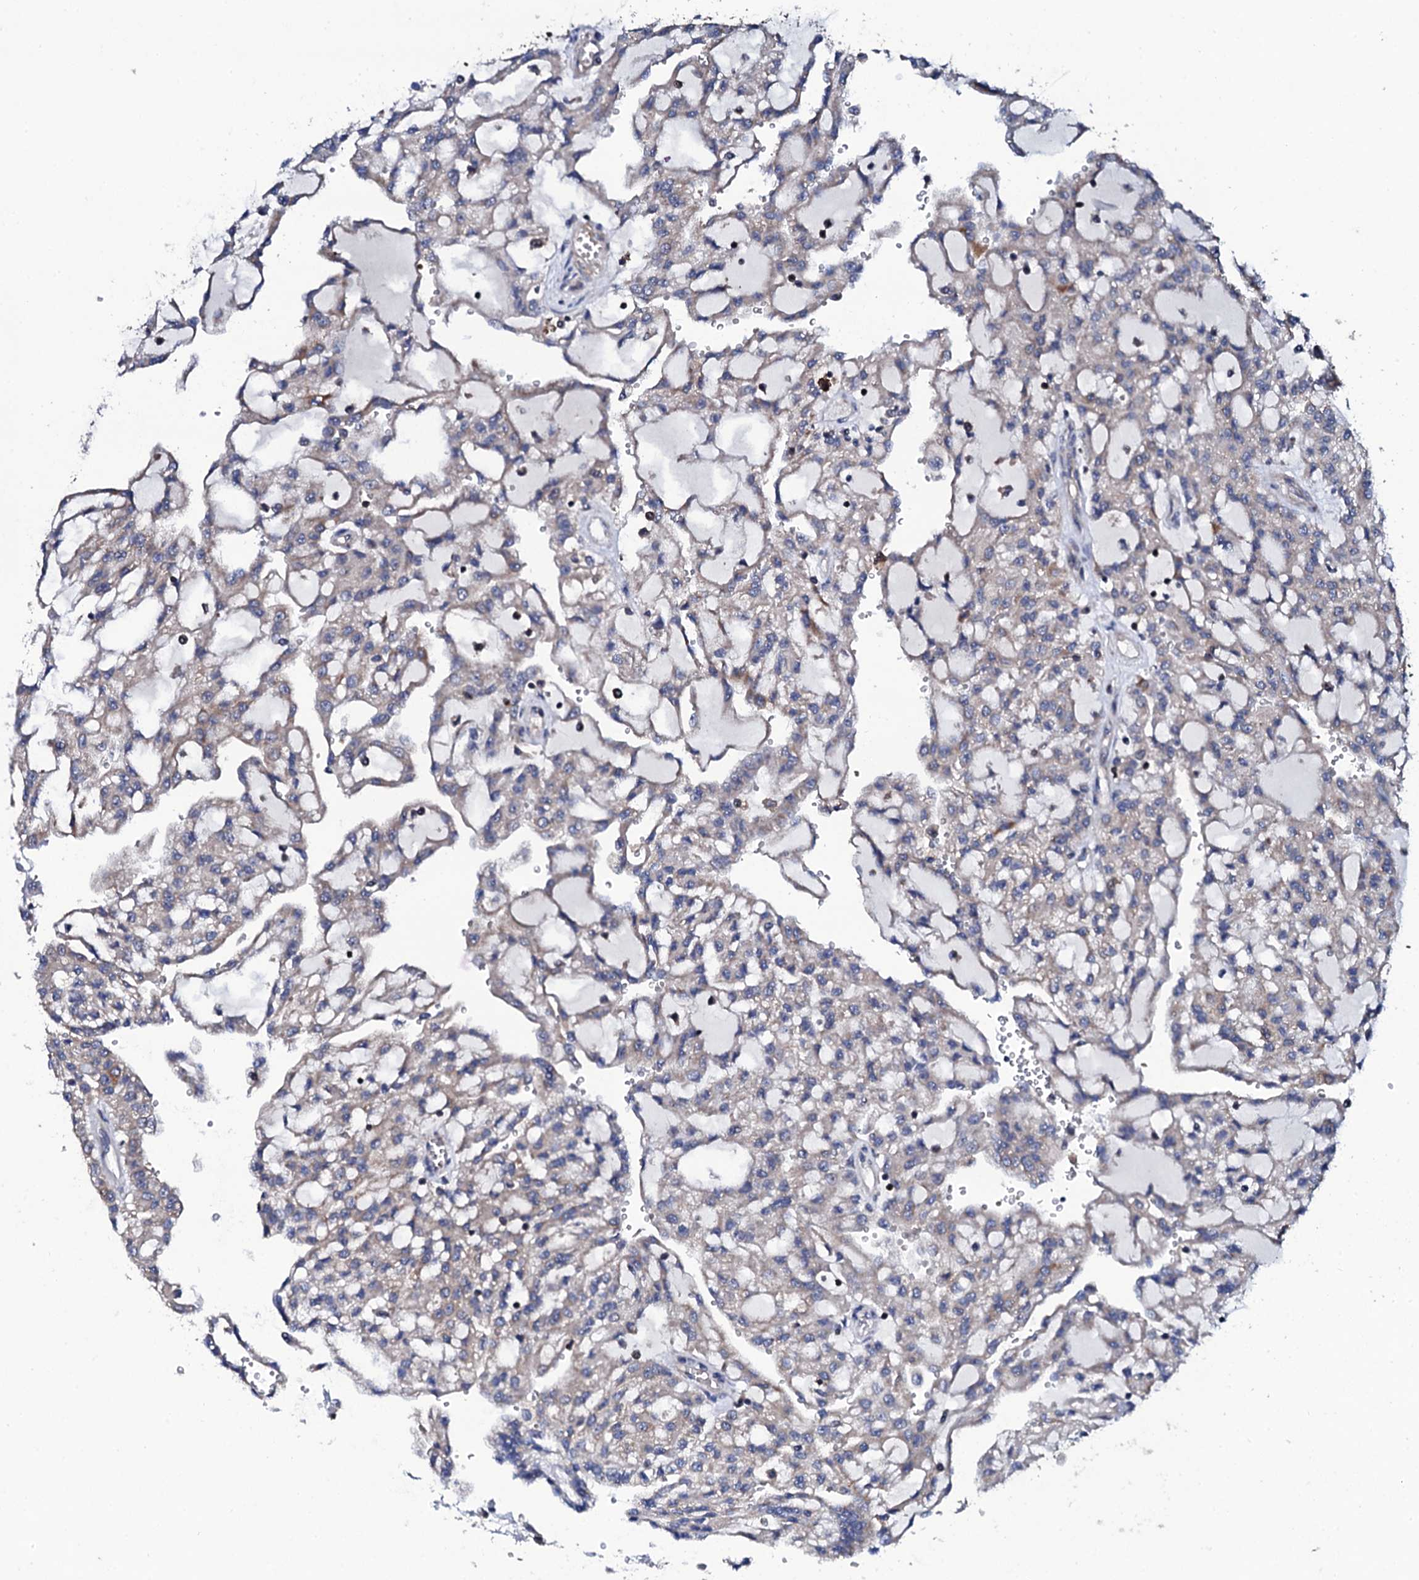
{"staining": {"intensity": "weak", "quantity": "<25%", "location": "cytoplasmic/membranous"}, "tissue": "renal cancer", "cell_type": "Tumor cells", "image_type": "cancer", "snomed": [{"axis": "morphology", "description": "Adenocarcinoma, NOS"}, {"axis": "topography", "description": "Kidney"}], "caption": "This is an immunohistochemistry (IHC) histopathology image of renal adenocarcinoma. There is no expression in tumor cells.", "gene": "COG4", "patient": {"sex": "male", "age": 63}}